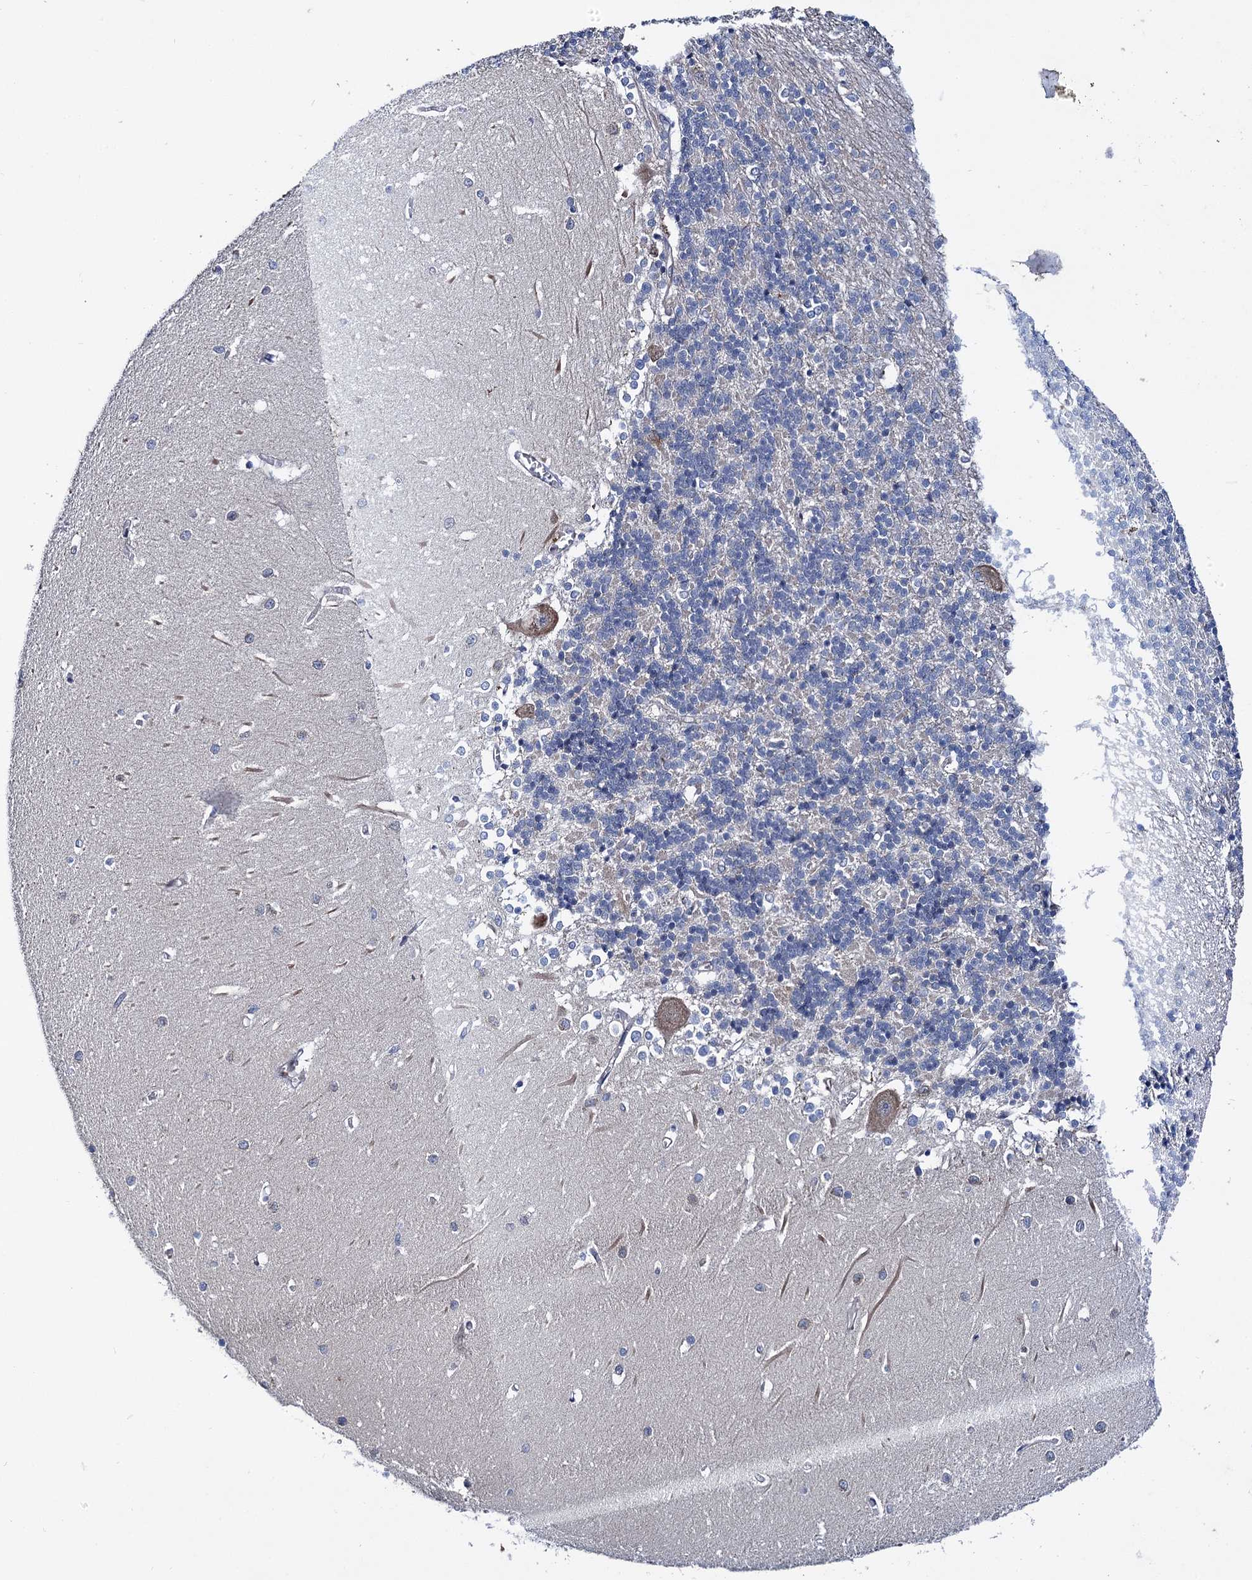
{"staining": {"intensity": "negative", "quantity": "none", "location": "none"}, "tissue": "cerebellum", "cell_type": "Cells in granular layer", "image_type": "normal", "snomed": [{"axis": "morphology", "description": "Normal tissue, NOS"}, {"axis": "topography", "description": "Cerebellum"}], "caption": "The photomicrograph shows no staining of cells in granular layer in normal cerebellum.", "gene": "TRIM55", "patient": {"sex": "male", "age": 37}}